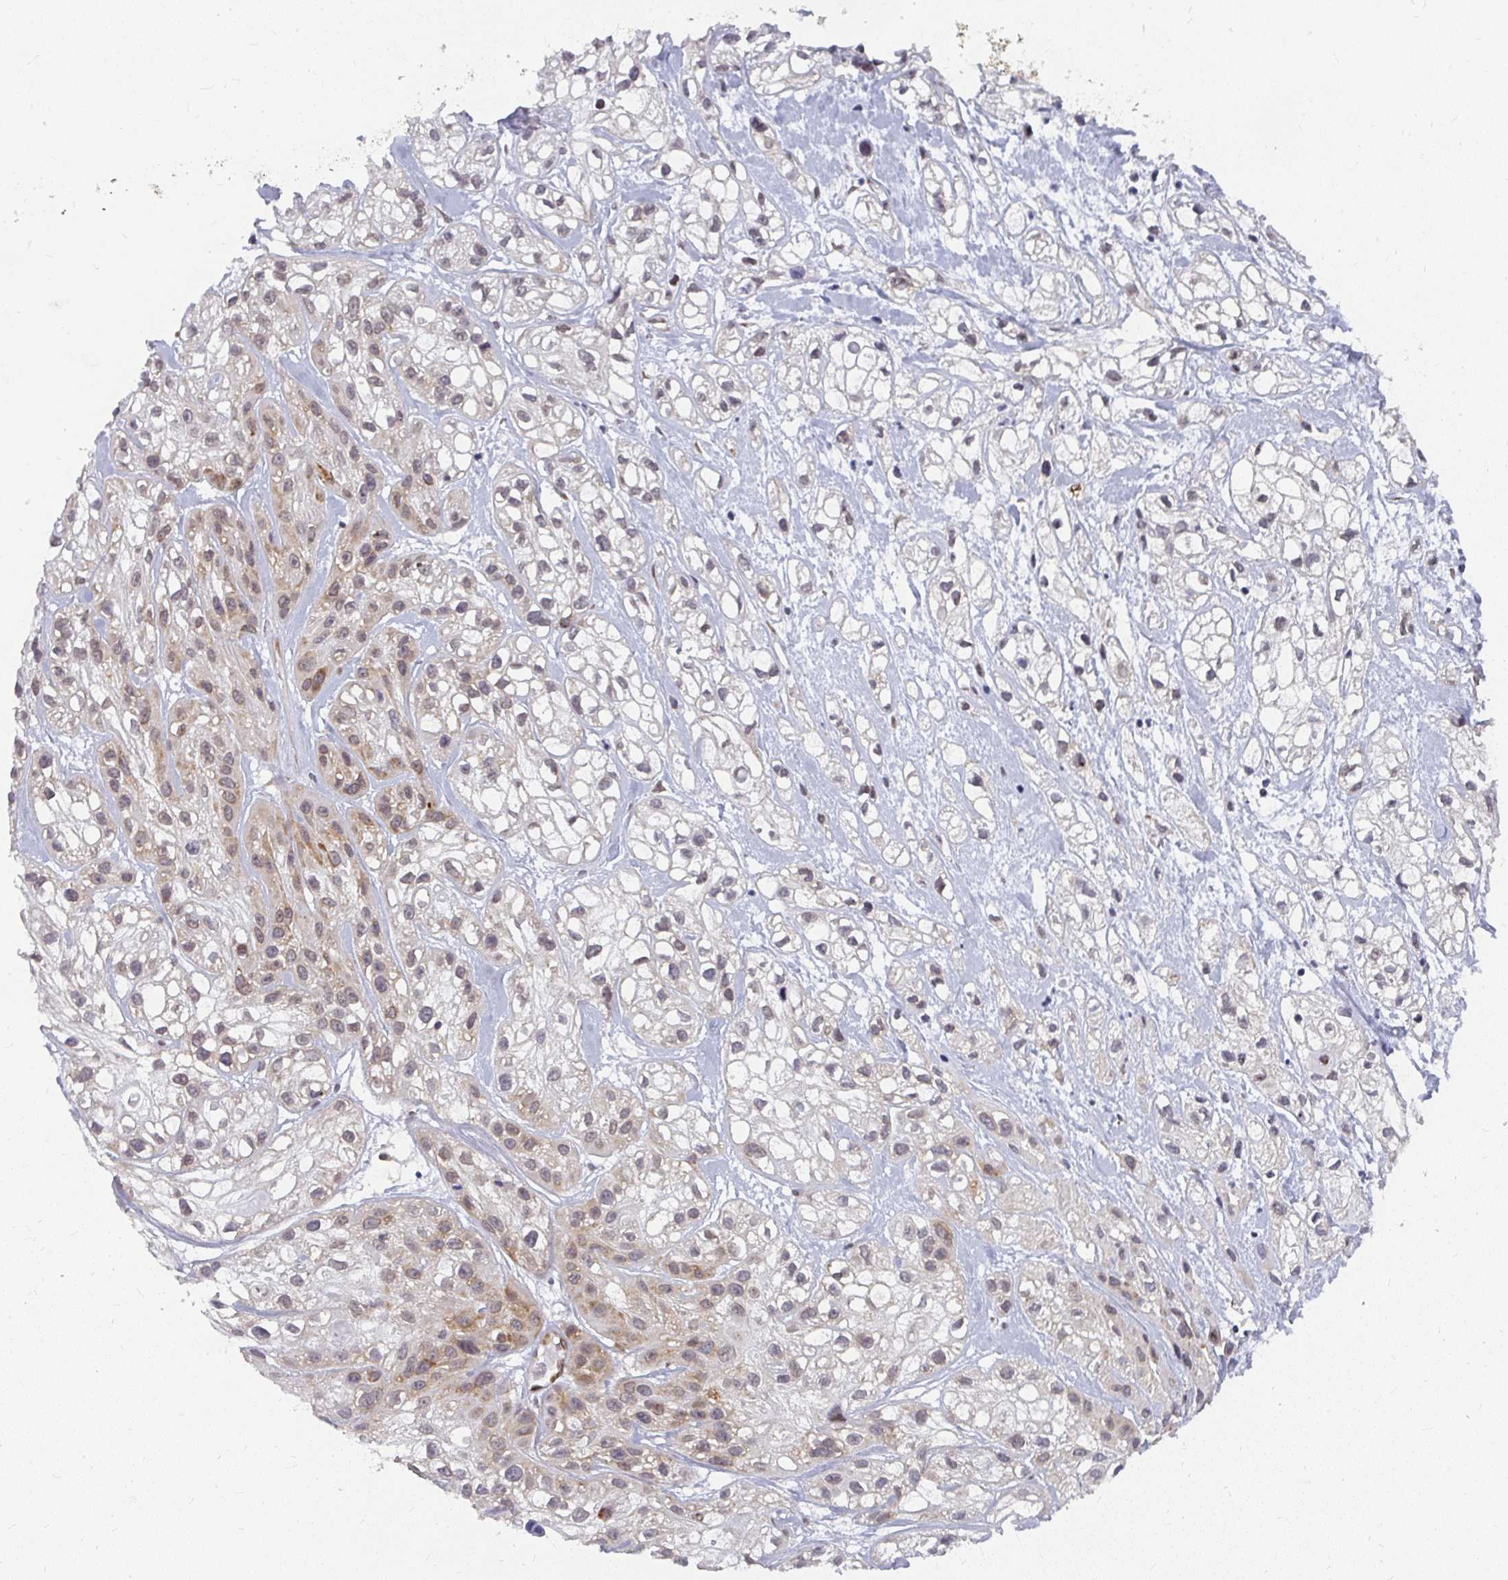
{"staining": {"intensity": "moderate", "quantity": "<25%", "location": "cytoplasmic/membranous,nuclear"}, "tissue": "skin cancer", "cell_type": "Tumor cells", "image_type": "cancer", "snomed": [{"axis": "morphology", "description": "Squamous cell carcinoma, NOS"}, {"axis": "topography", "description": "Skin"}], "caption": "Protein staining exhibits moderate cytoplasmic/membranous and nuclear staining in approximately <25% of tumor cells in skin cancer (squamous cell carcinoma). The protein is stained brown, and the nuclei are stained in blue (DAB IHC with brightfield microscopy, high magnification).", "gene": "SYNCRIP", "patient": {"sex": "male", "age": 82}}